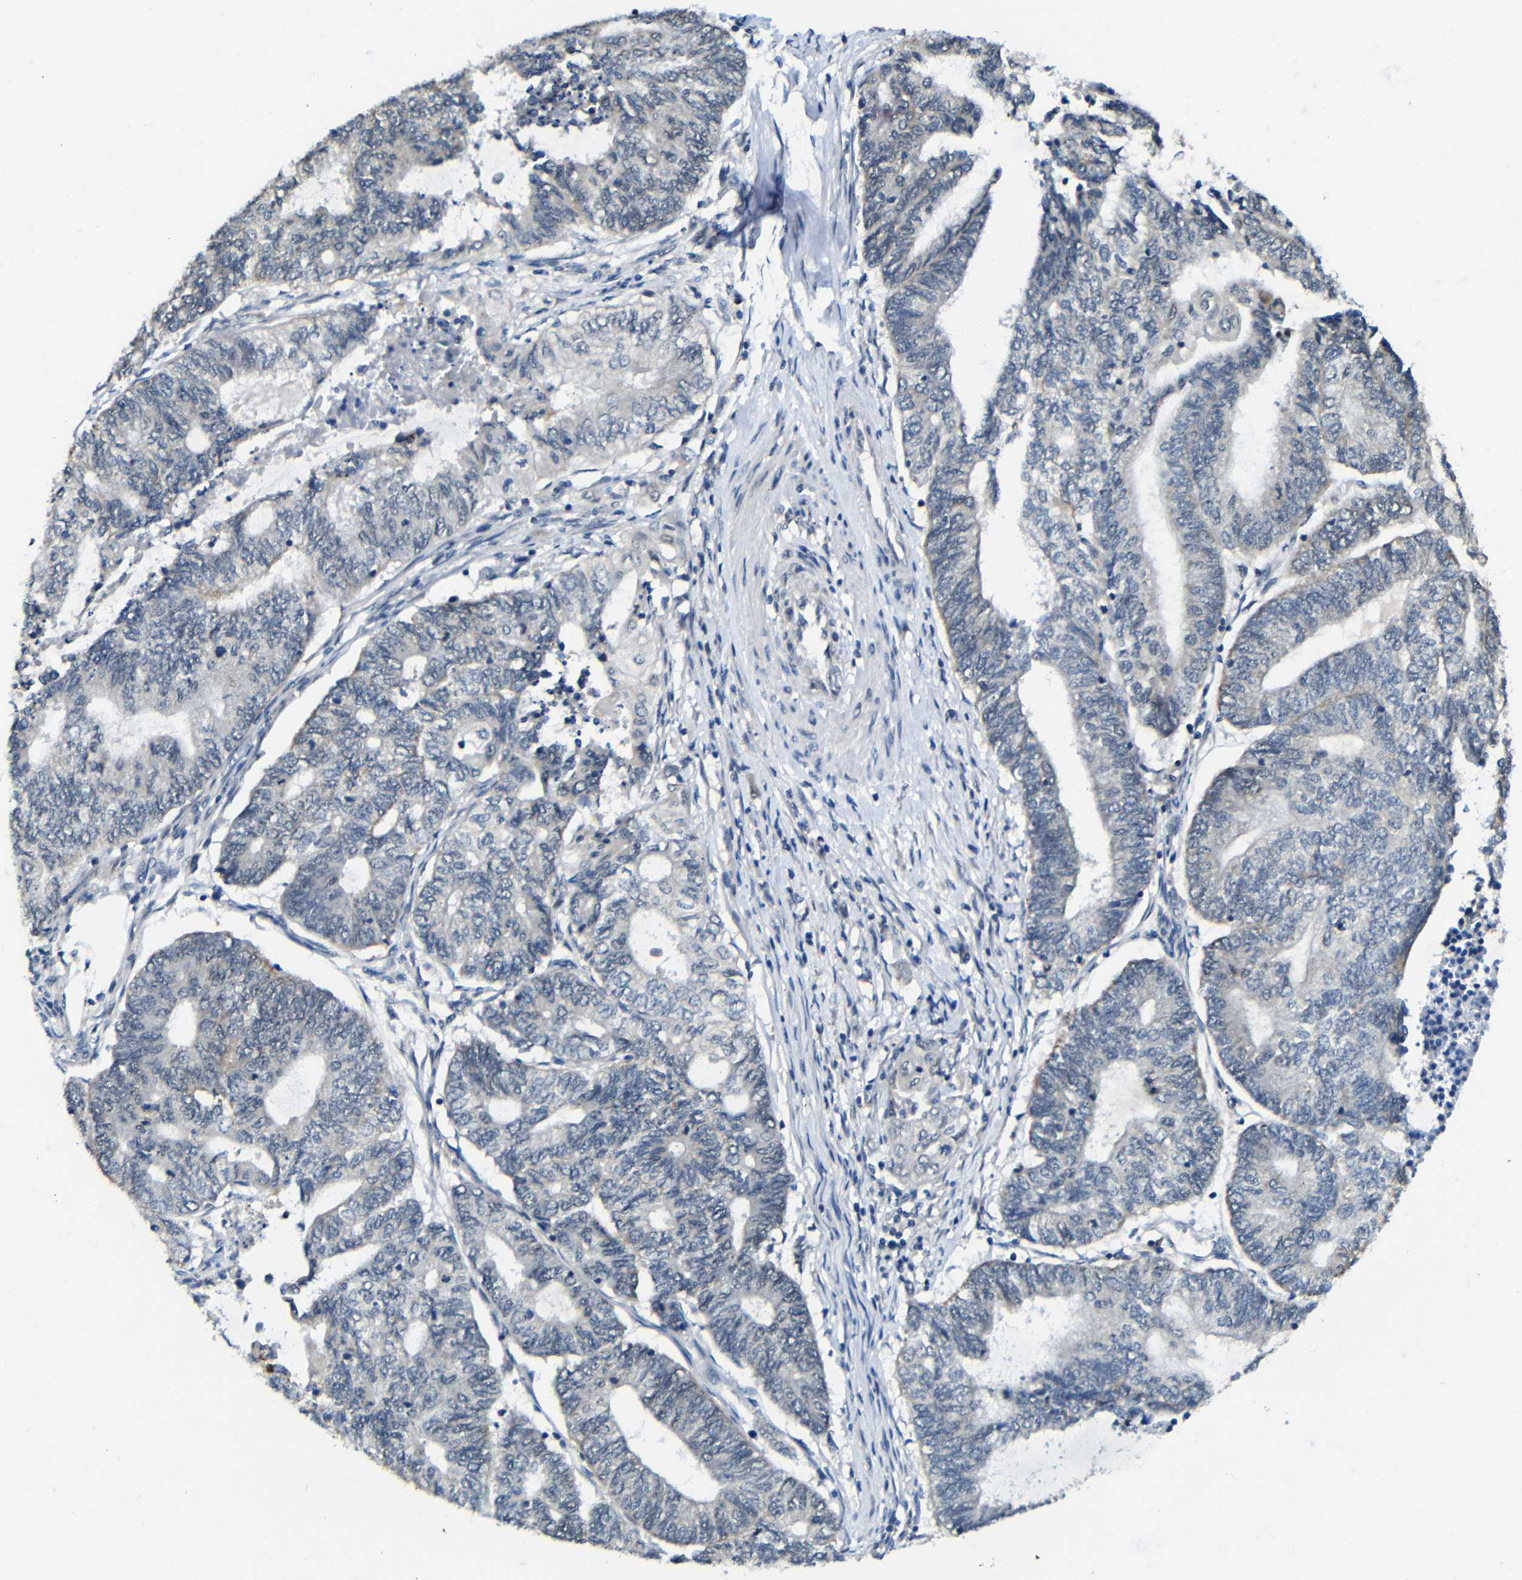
{"staining": {"intensity": "negative", "quantity": "none", "location": "none"}, "tissue": "endometrial cancer", "cell_type": "Tumor cells", "image_type": "cancer", "snomed": [{"axis": "morphology", "description": "Adenocarcinoma, NOS"}, {"axis": "topography", "description": "Uterus"}, {"axis": "topography", "description": "Endometrium"}], "caption": "Immunohistochemical staining of endometrial cancer (adenocarcinoma) shows no significant expression in tumor cells.", "gene": "FAM172A", "patient": {"sex": "female", "age": 70}}